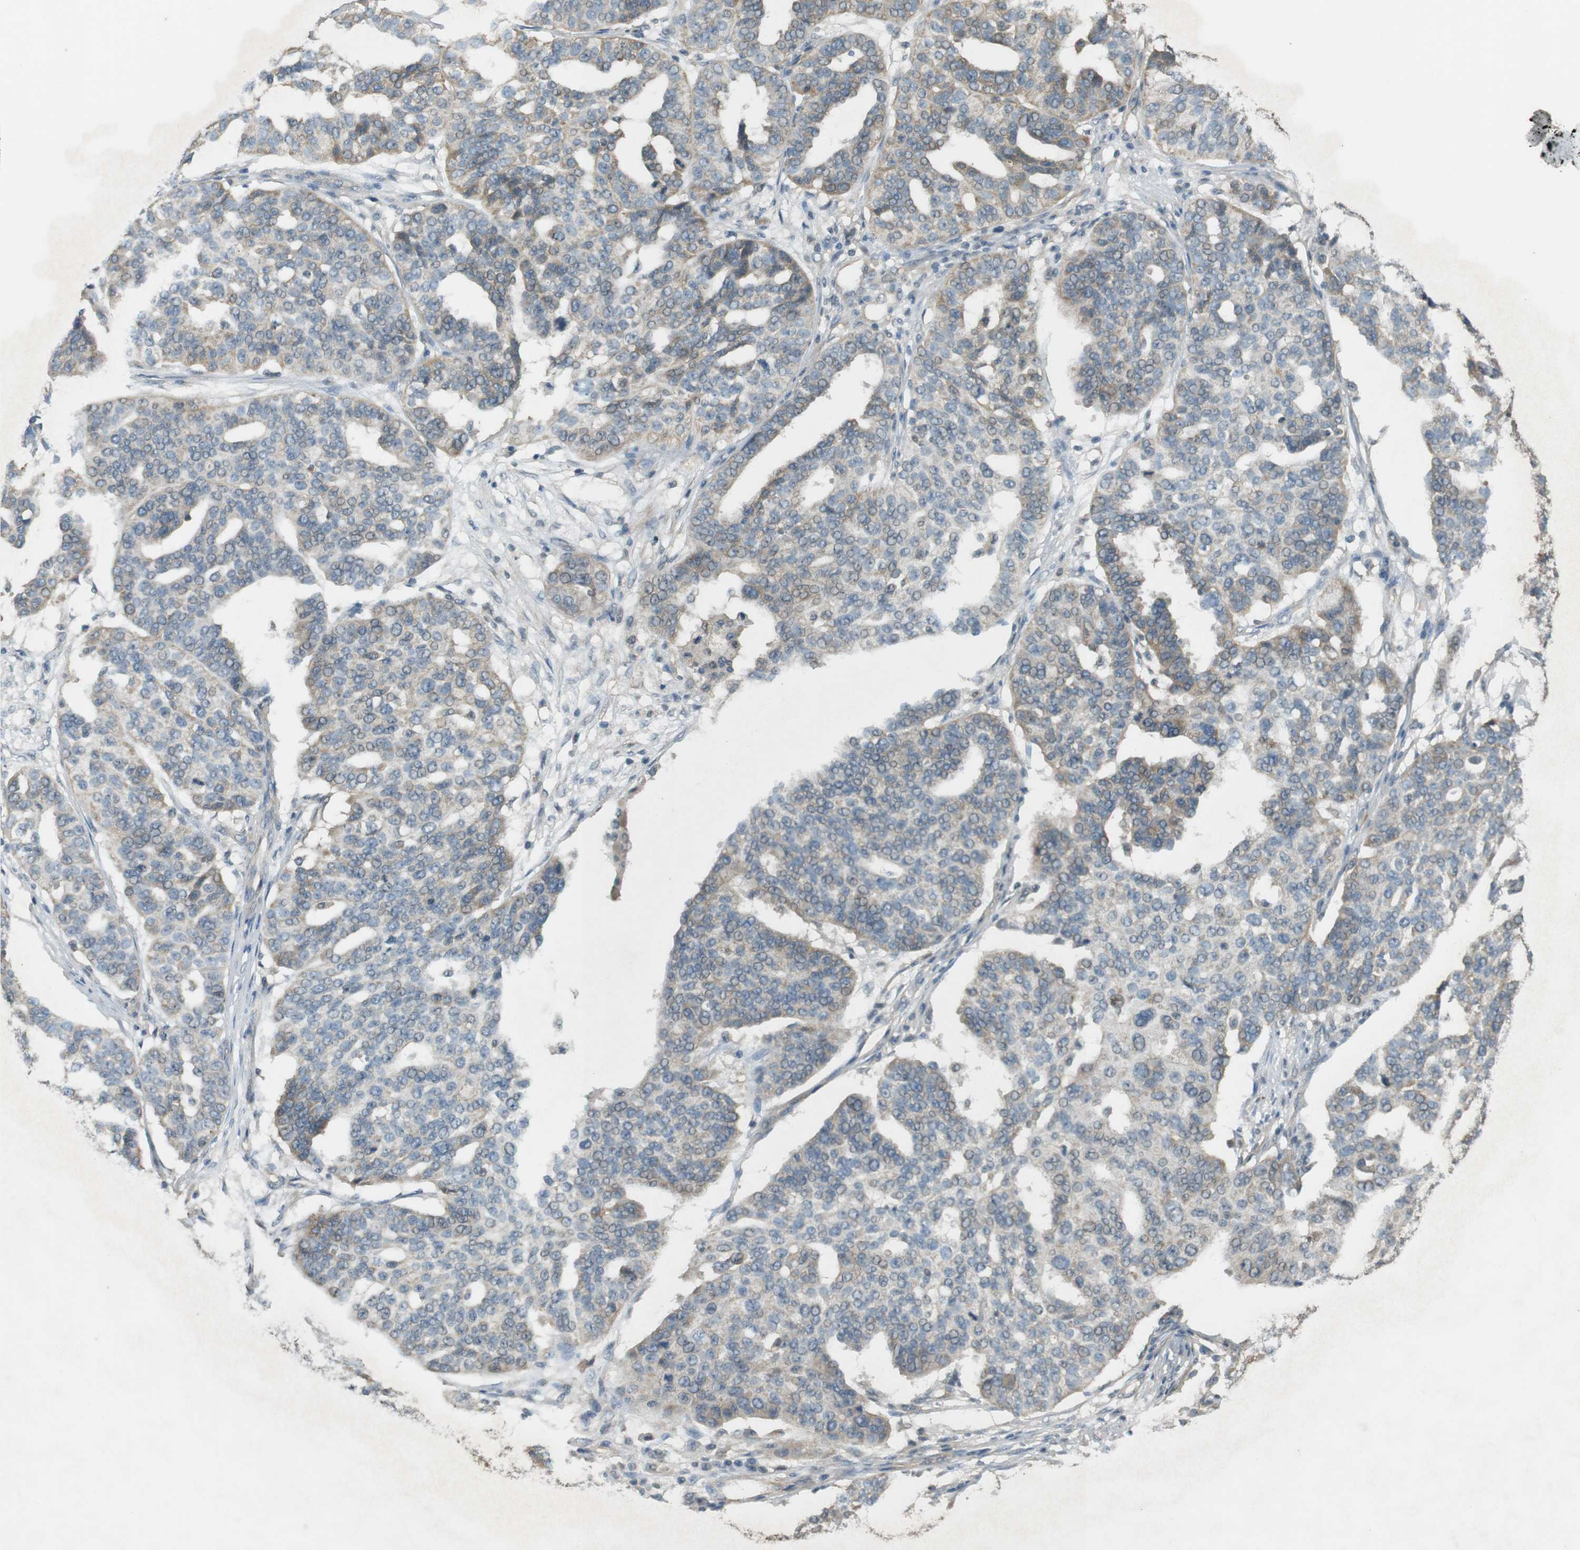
{"staining": {"intensity": "weak", "quantity": "<25%", "location": "cytoplasmic/membranous"}, "tissue": "ovarian cancer", "cell_type": "Tumor cells", "image_type": "cancer", "snomed": [{"axis": "morphology", "description": "Cystadenocarcinoma, serous, NOS"}, {"axis": "topography", "description": "Ovary"}], "caption": "This is an immunohistochemistry (IHC) histopathology image of human ovarian cancer (serous cystadenocarcinoma). There is no expression in tumor cells.", "gene": "ZDHHC20", "patient": {"sex": "female", "age": 59}}